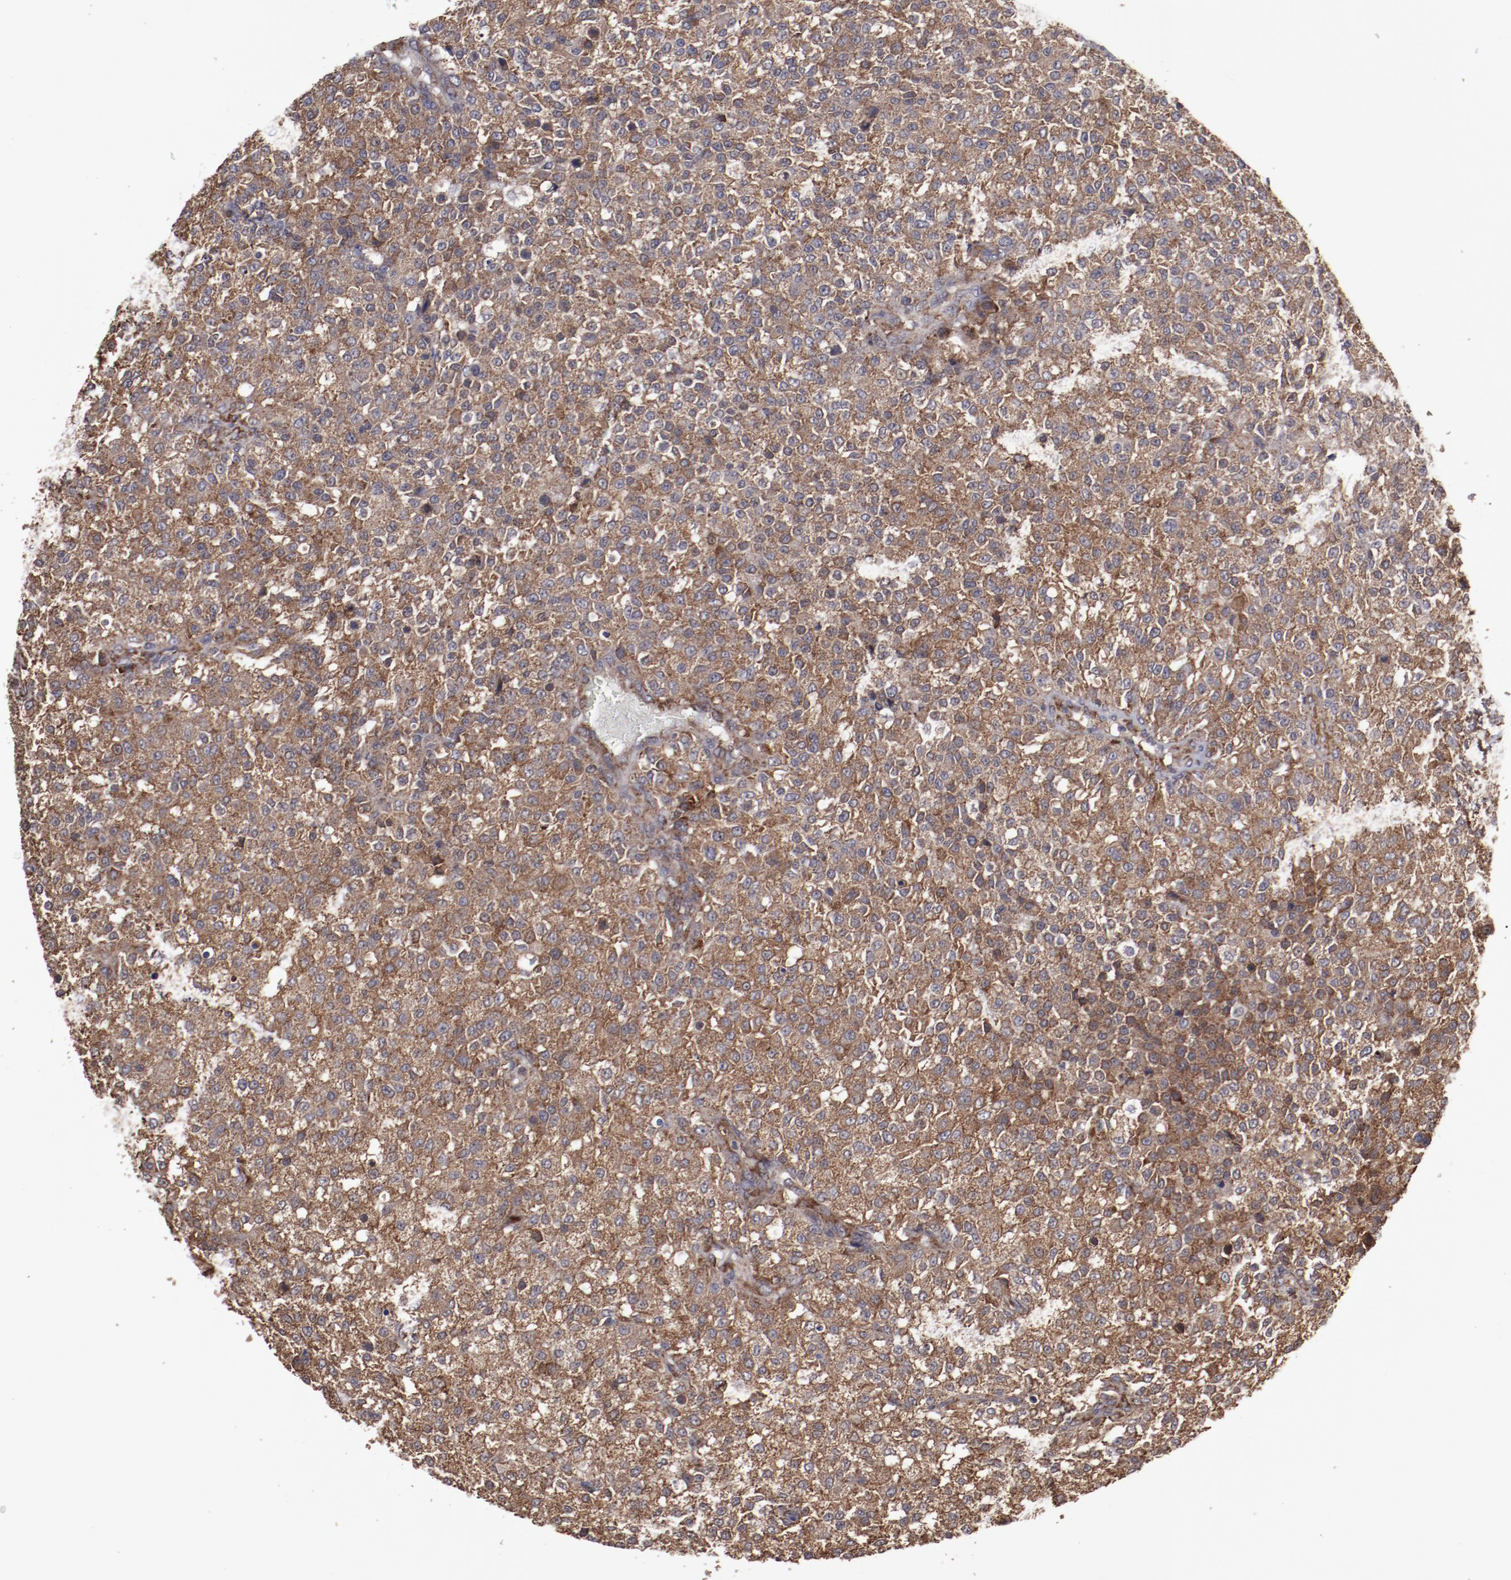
{"staining": {"intensity": "strong", "quantity": ">75%", "location": "cytoplasmic/membranous"}, "tissue": "testis cancer", "cell_type": "Tumor cells", "image_type": "cancer", "snomed": [{"axis": "morphology", "description": "Seminoma, NOS"}, {"axis": "topography", "description": "Testis"}], "caption": "Testis seminoma stained with IHC shows strong cytoplasmic/membranous expression in approximately >75% of tumor cells.", "gene": "RPS4Y1", "patient": {"sex": "male", "age": 59}}